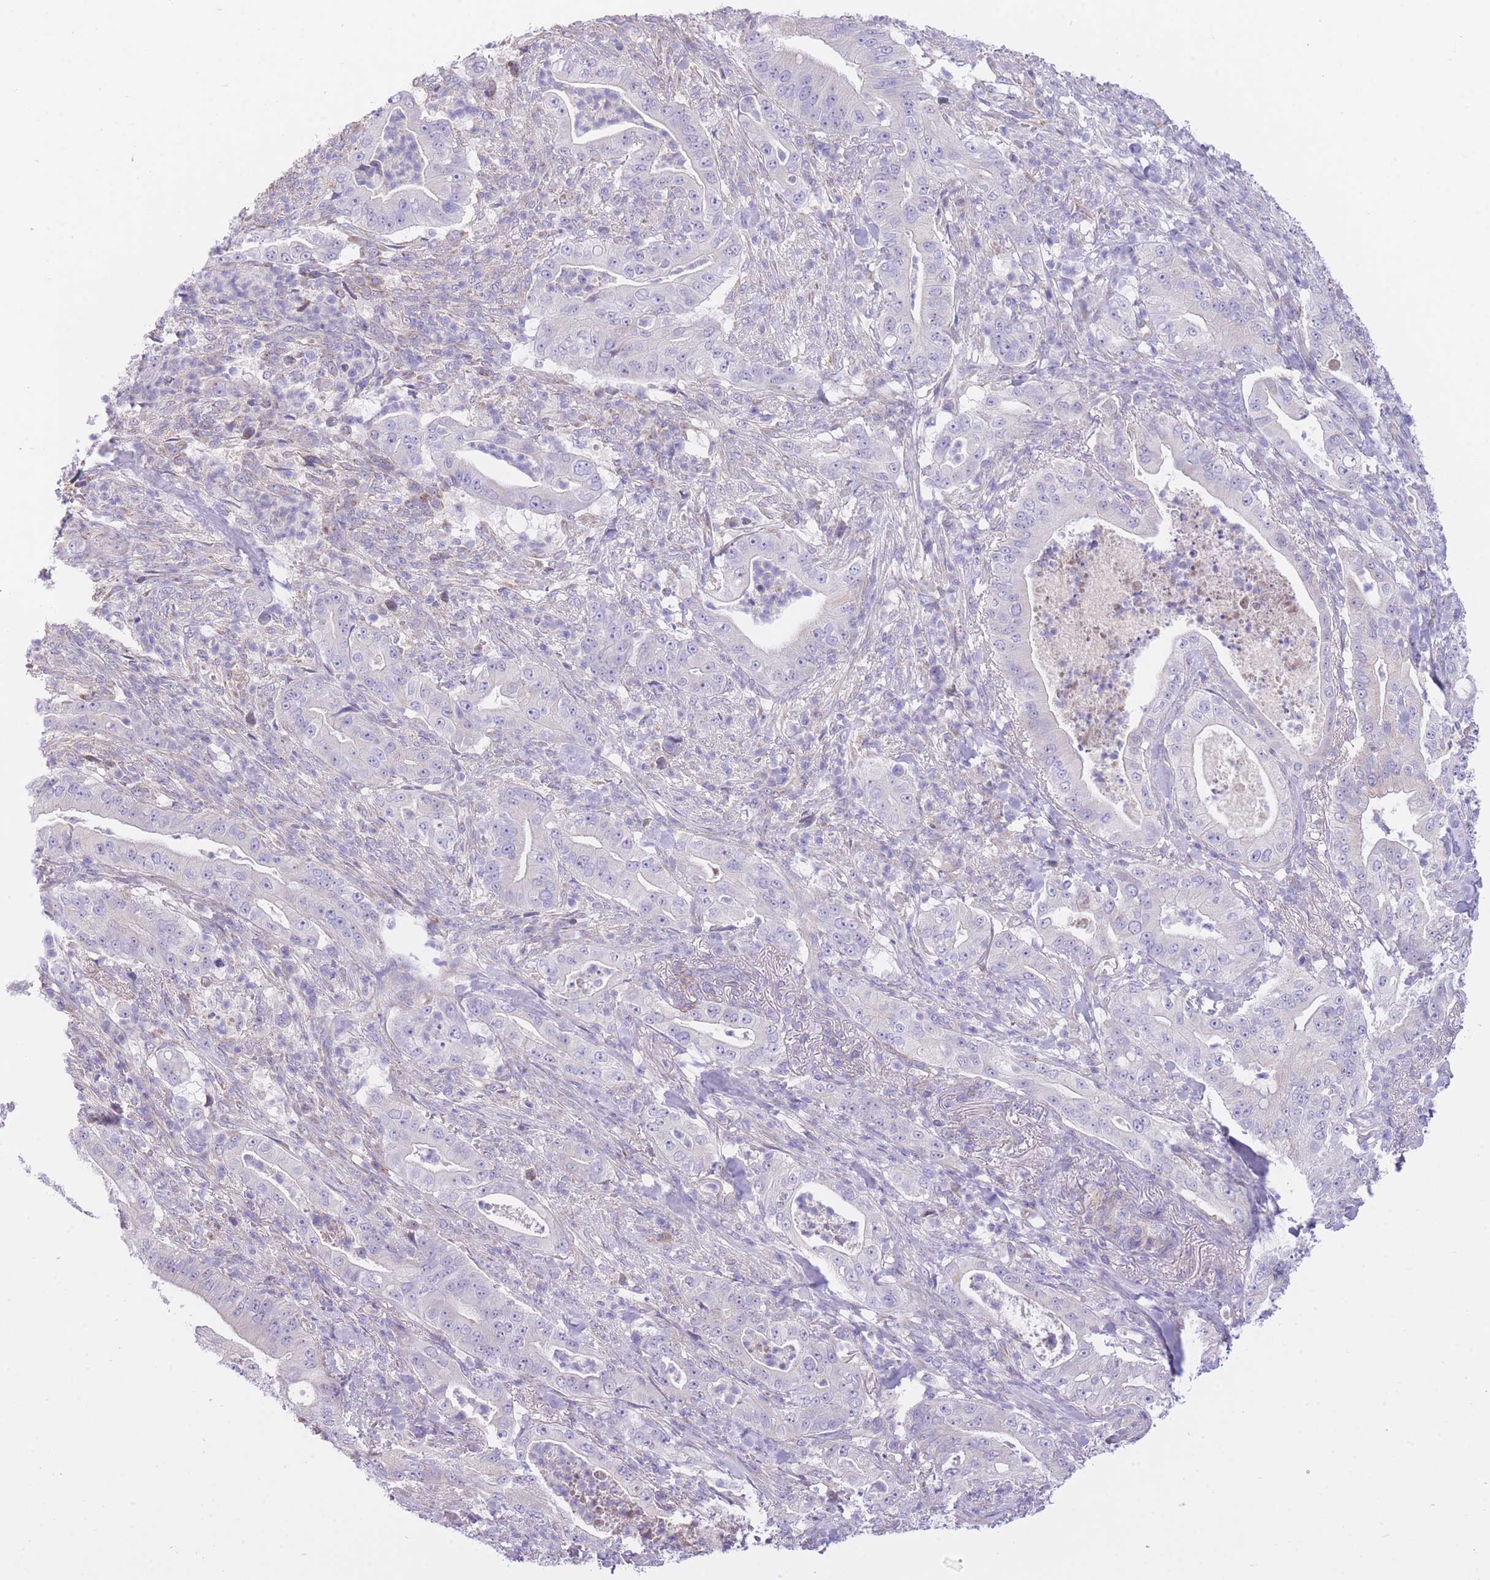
{"staining": {"intensity": "negative", "quantity": "none", "location": "none"}, "tissue": "pancreatic cancer", "cell_type": "Tumor cells", "image_type": "cancer", "snomed": [{"axis": "morphology", "description": "Adenocarcinoma, NOS"}, {"axis": "topography", "description": "Pancreas"}], "caption": "Tumor cells are negative for brown protein staining in pancreatic cancer (adenocarcinoma).", "gene": "PGM1", "patient": {"sex": "male", "age": 71}}